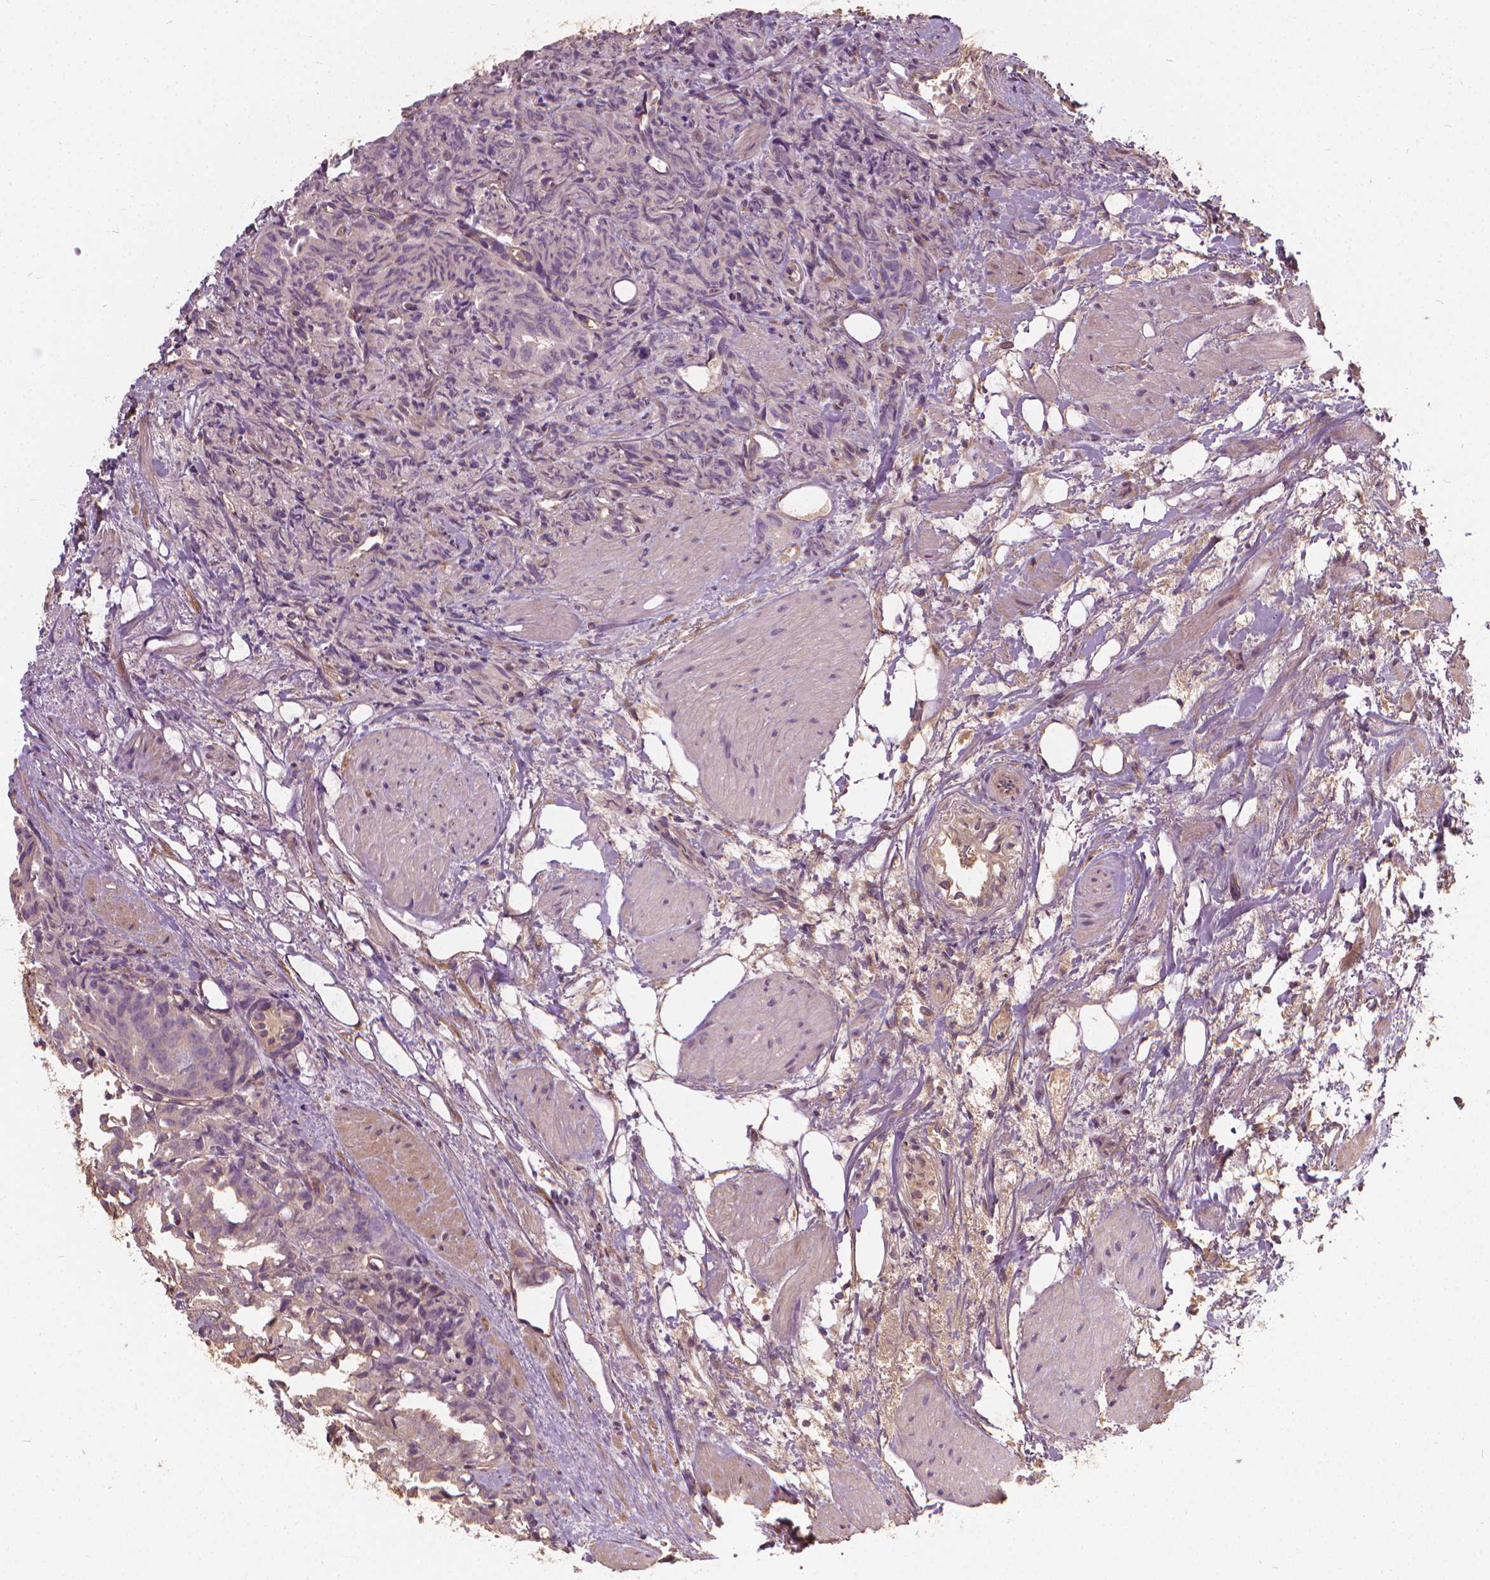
{"staining": {"intensity": "weak", "quantity": "25%-75%", "location": "cytoplasmic/membranous"}, "tissue": "prostate cancer", "cell_type": "Tumor cells", "image_type": "cancer", "snomed": [{"axis": "morphology", "description": "Adenocarcinoma, High grade"}, {"axis": "topography", "description": "Prostate"}], "caption": "A photomicrograph showing weak cytoplasmic/membranous expression in approximately 25%-75% of tumor cells in high-grade adenocarcinoma (prostate), as visualized by brown immunohistochemical staining.", "gene": "UBXN2A", "patient": {"sex": "male", "age": 53}}